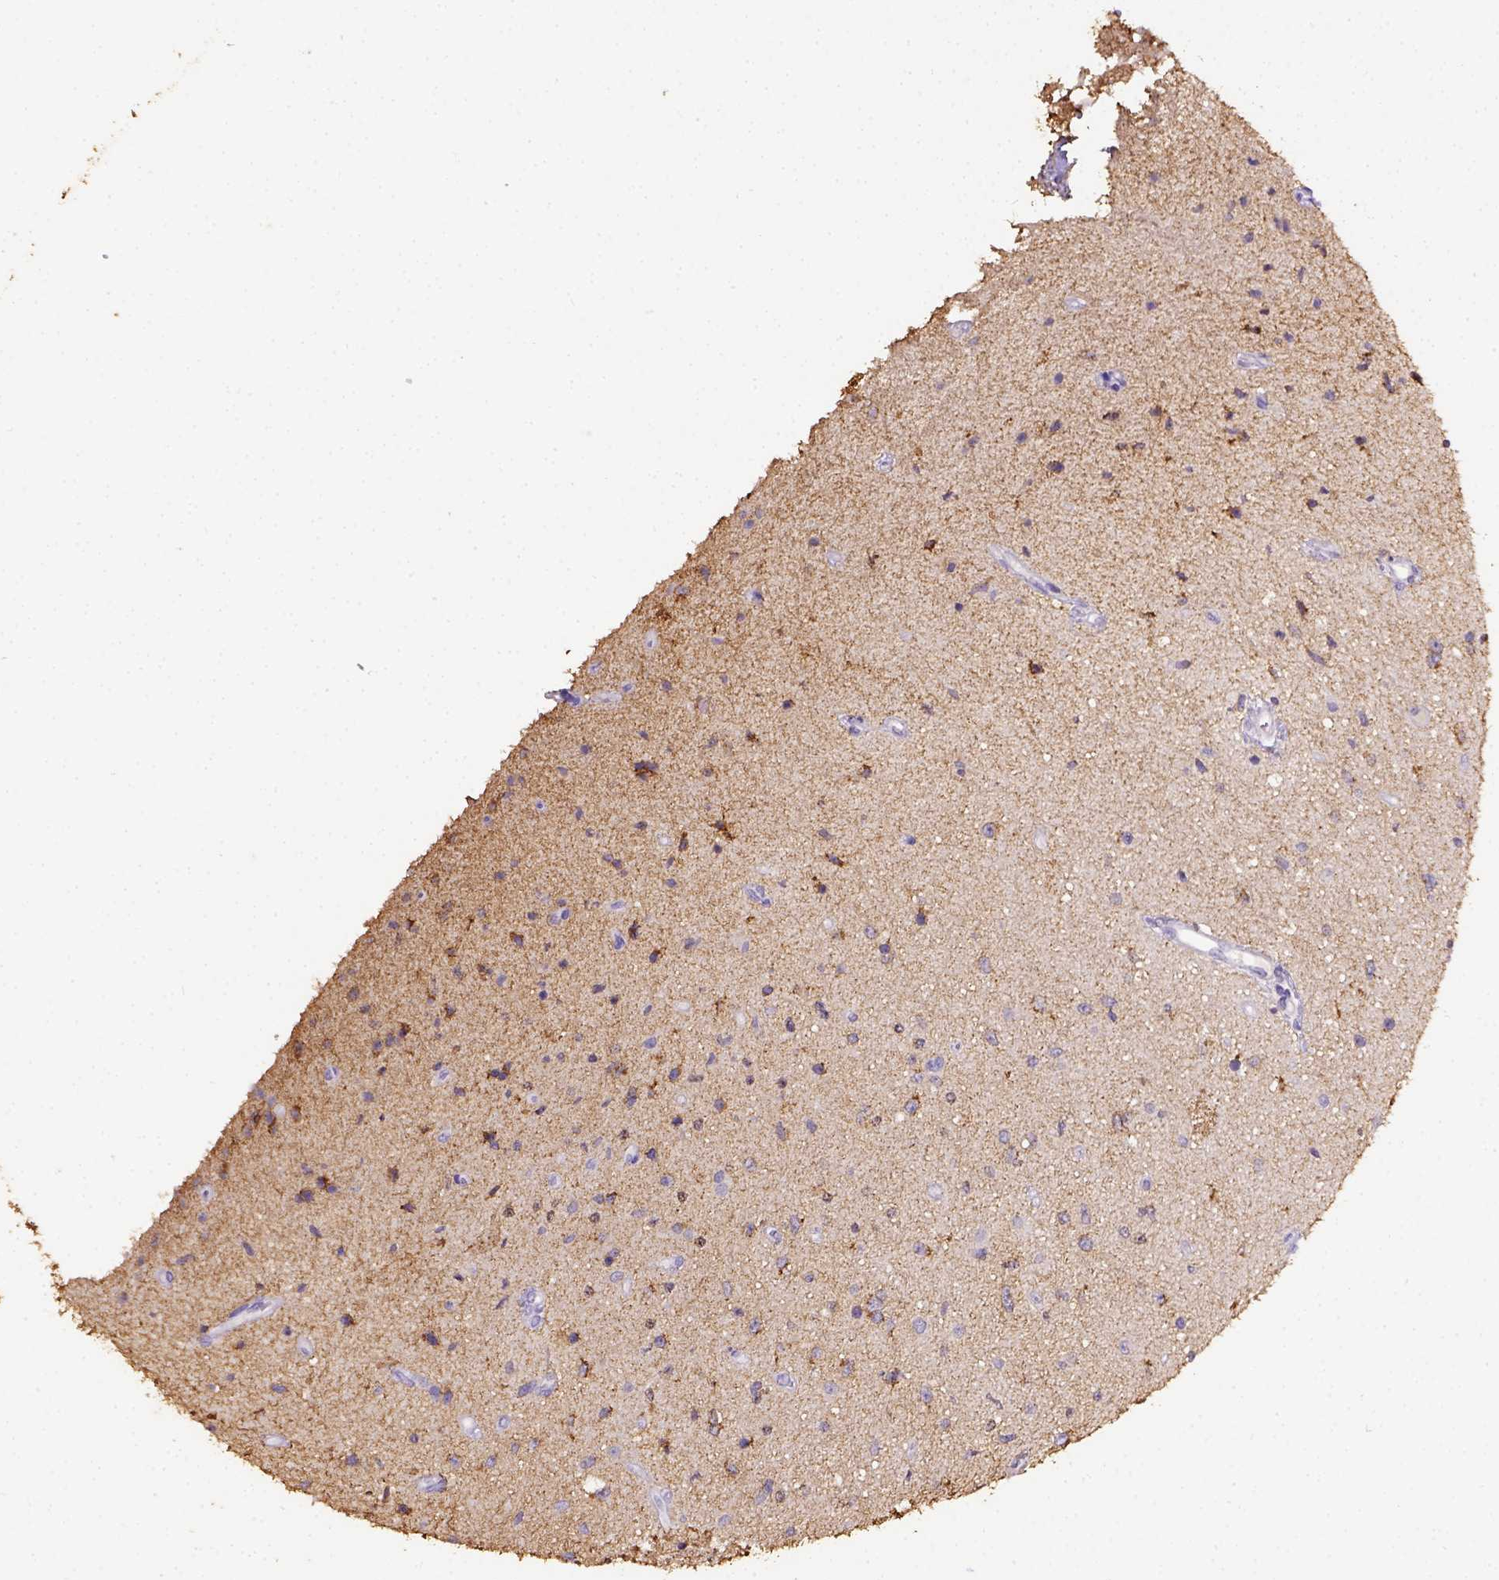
{"staining": {"intensity": "negative", "quantity": "none", "location": "none"}, "tissue": "glioma", "cell_type": "Tumor cells", "image_type": "cancer", "snomed": [{"axis": "morphology", "description": "Glioma, malignant, Low grade"}, {"axis": "topography", "description": "Cerebellum"}], "caption": "Tumor cells show no significant positivity in malignant glioma (low-grade).", "gene": "B3GAT1", "patient": {"sex": "female", "age": 14}}